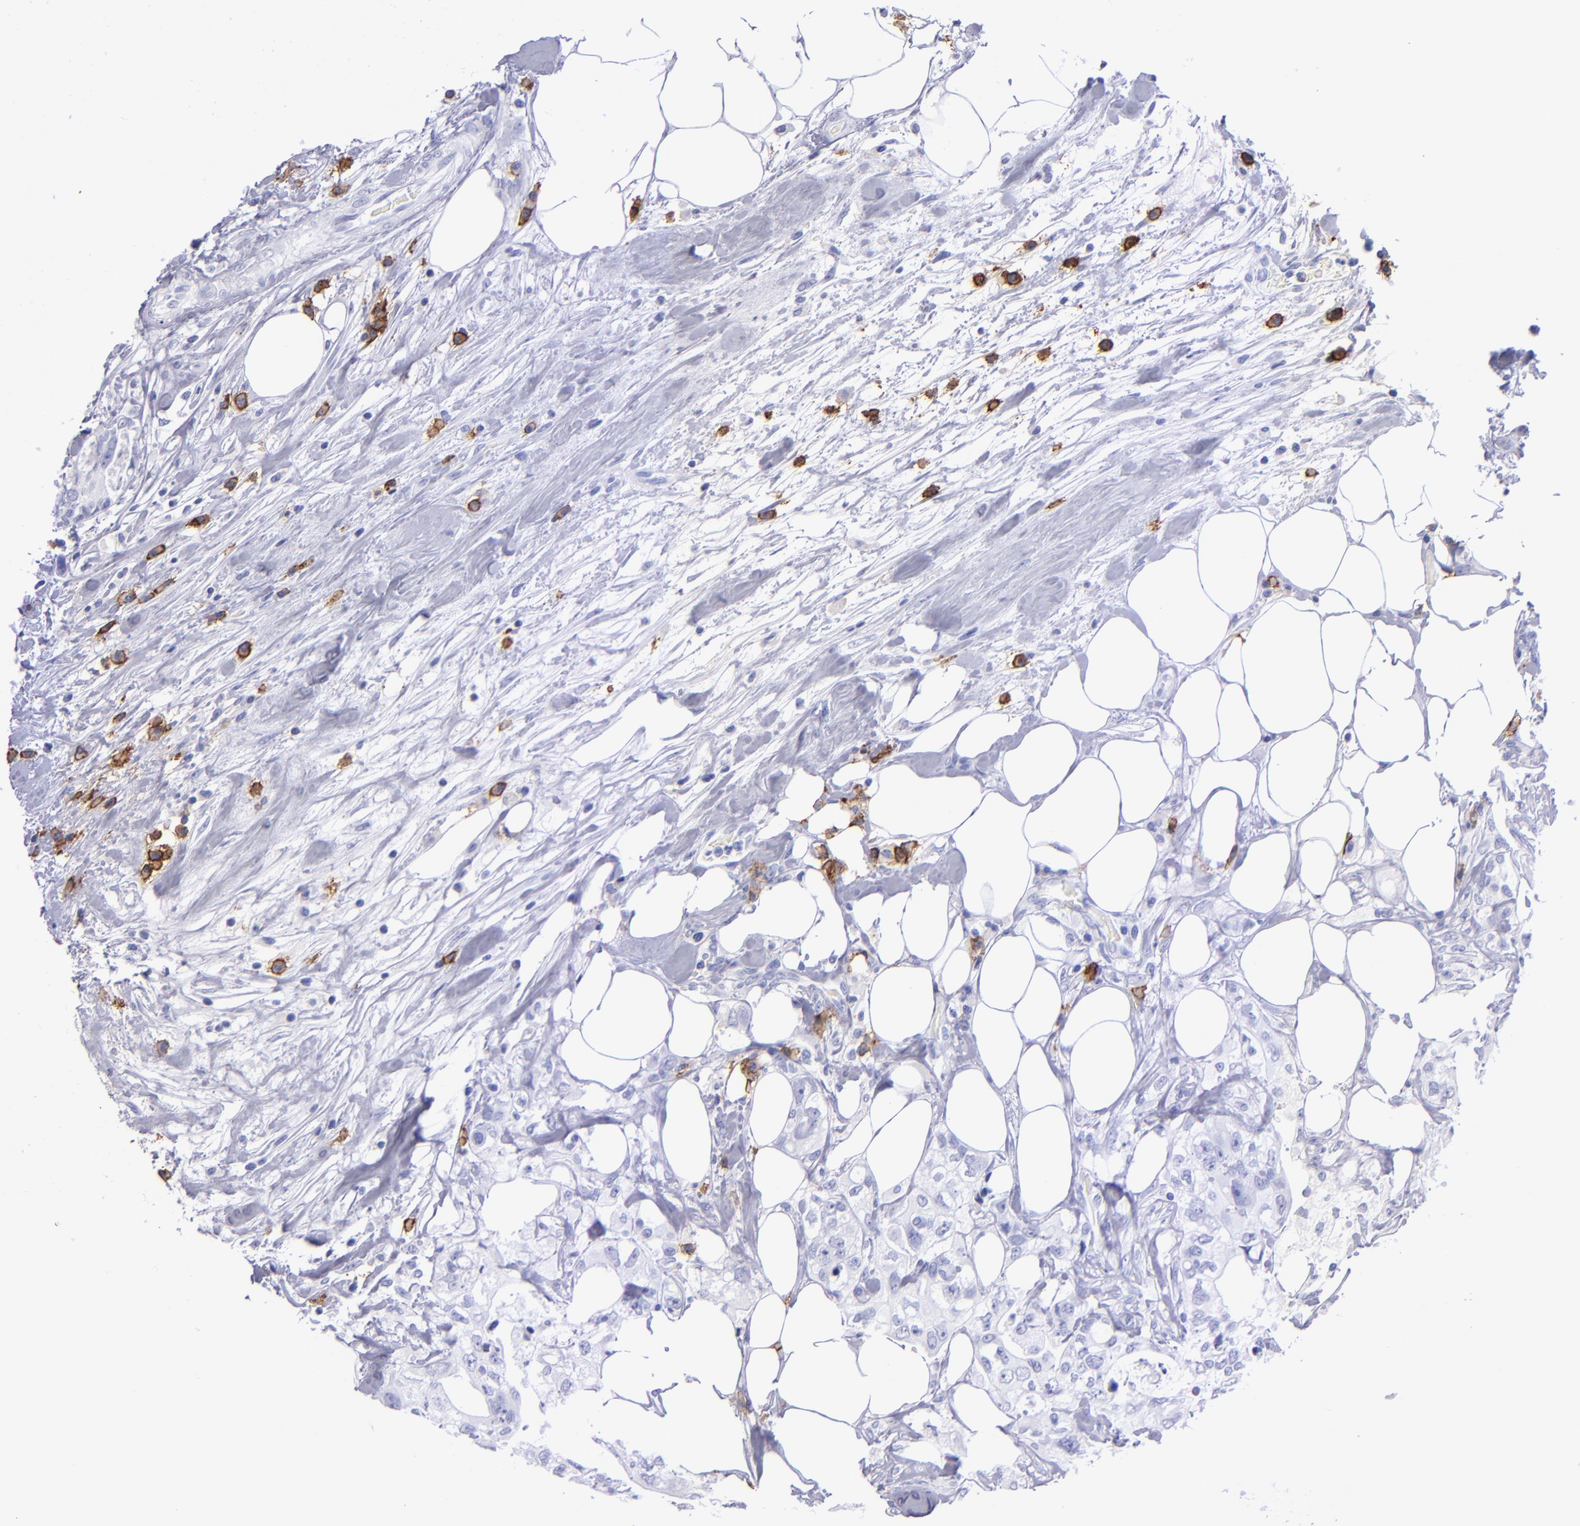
{"staining": {"intensity": "negative", "quantity": "none", "location": "none"}, "tissue": "colorectal cancer", "cell_type": "Tumor cells", "image_type": "cancer", "snomed": [{"axis": "morphology", "description": "Adenocarcinoma, NOS"}, {"axis": "topography", "description": "Rectum"}], "caption": "Tumor cells show no significant positivity in colorectal cancer (adenocarcinoma).", "gene": "CD38", "patient": {"sex": "female", "age": 57}}